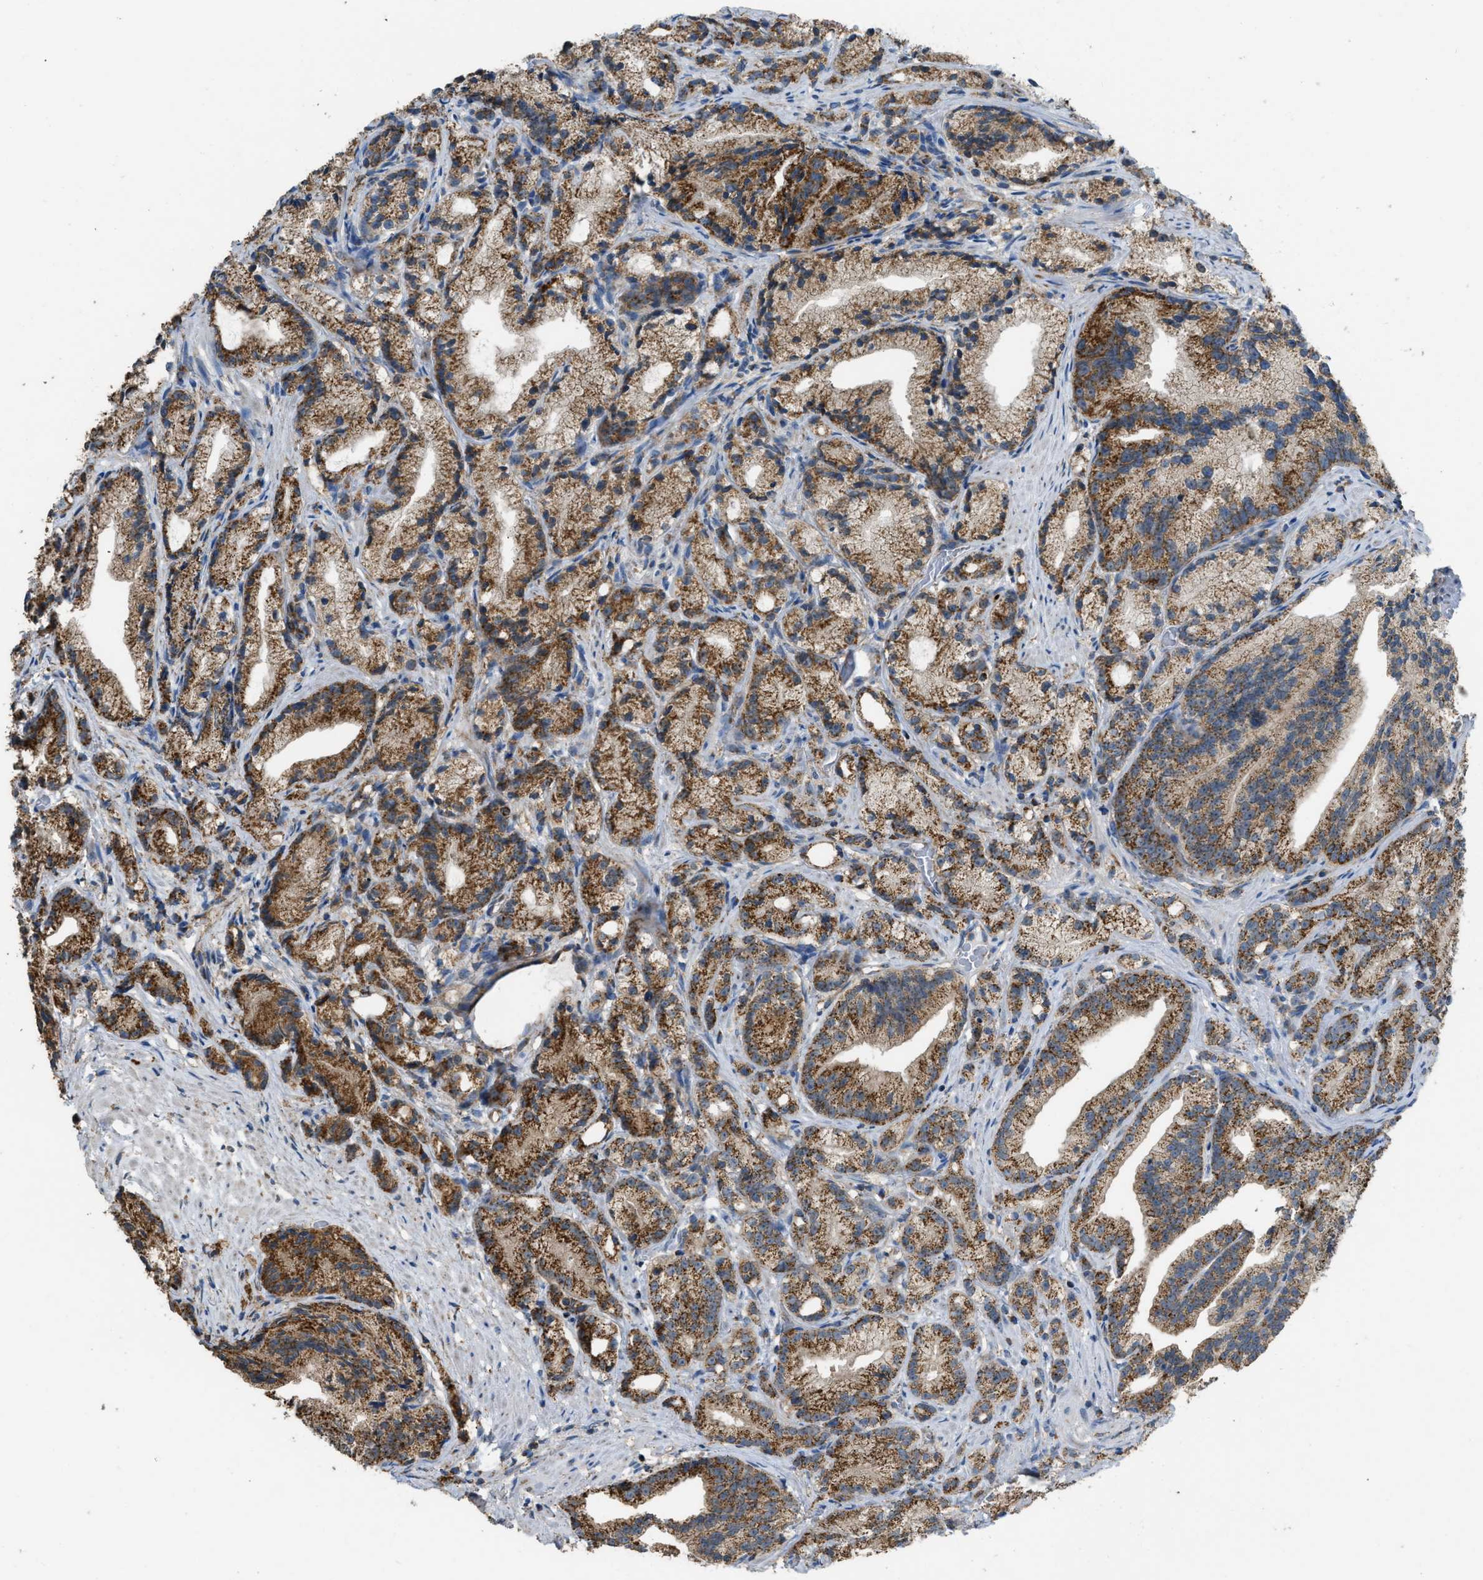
{"staining": {"intensity": "moderate", "quantity": ">75%", "location": "cytoplasmic/membranous"}, "tissue": "prostate cancer", "cell_type": "Tumor cells", "image_type": "cancer", "snomed": [{"axis": "morphology", "description": "Adenocarcinoma, Low grade"}, {"axis": "topography", "description": "Prostate"}], "caption": "Tumor cells show moderate cytoplasmic/membranous expression in about >75% of cells in prostate cancer.", "gene": "ETFB", "patient": {"sex": "male", "age": 89}}